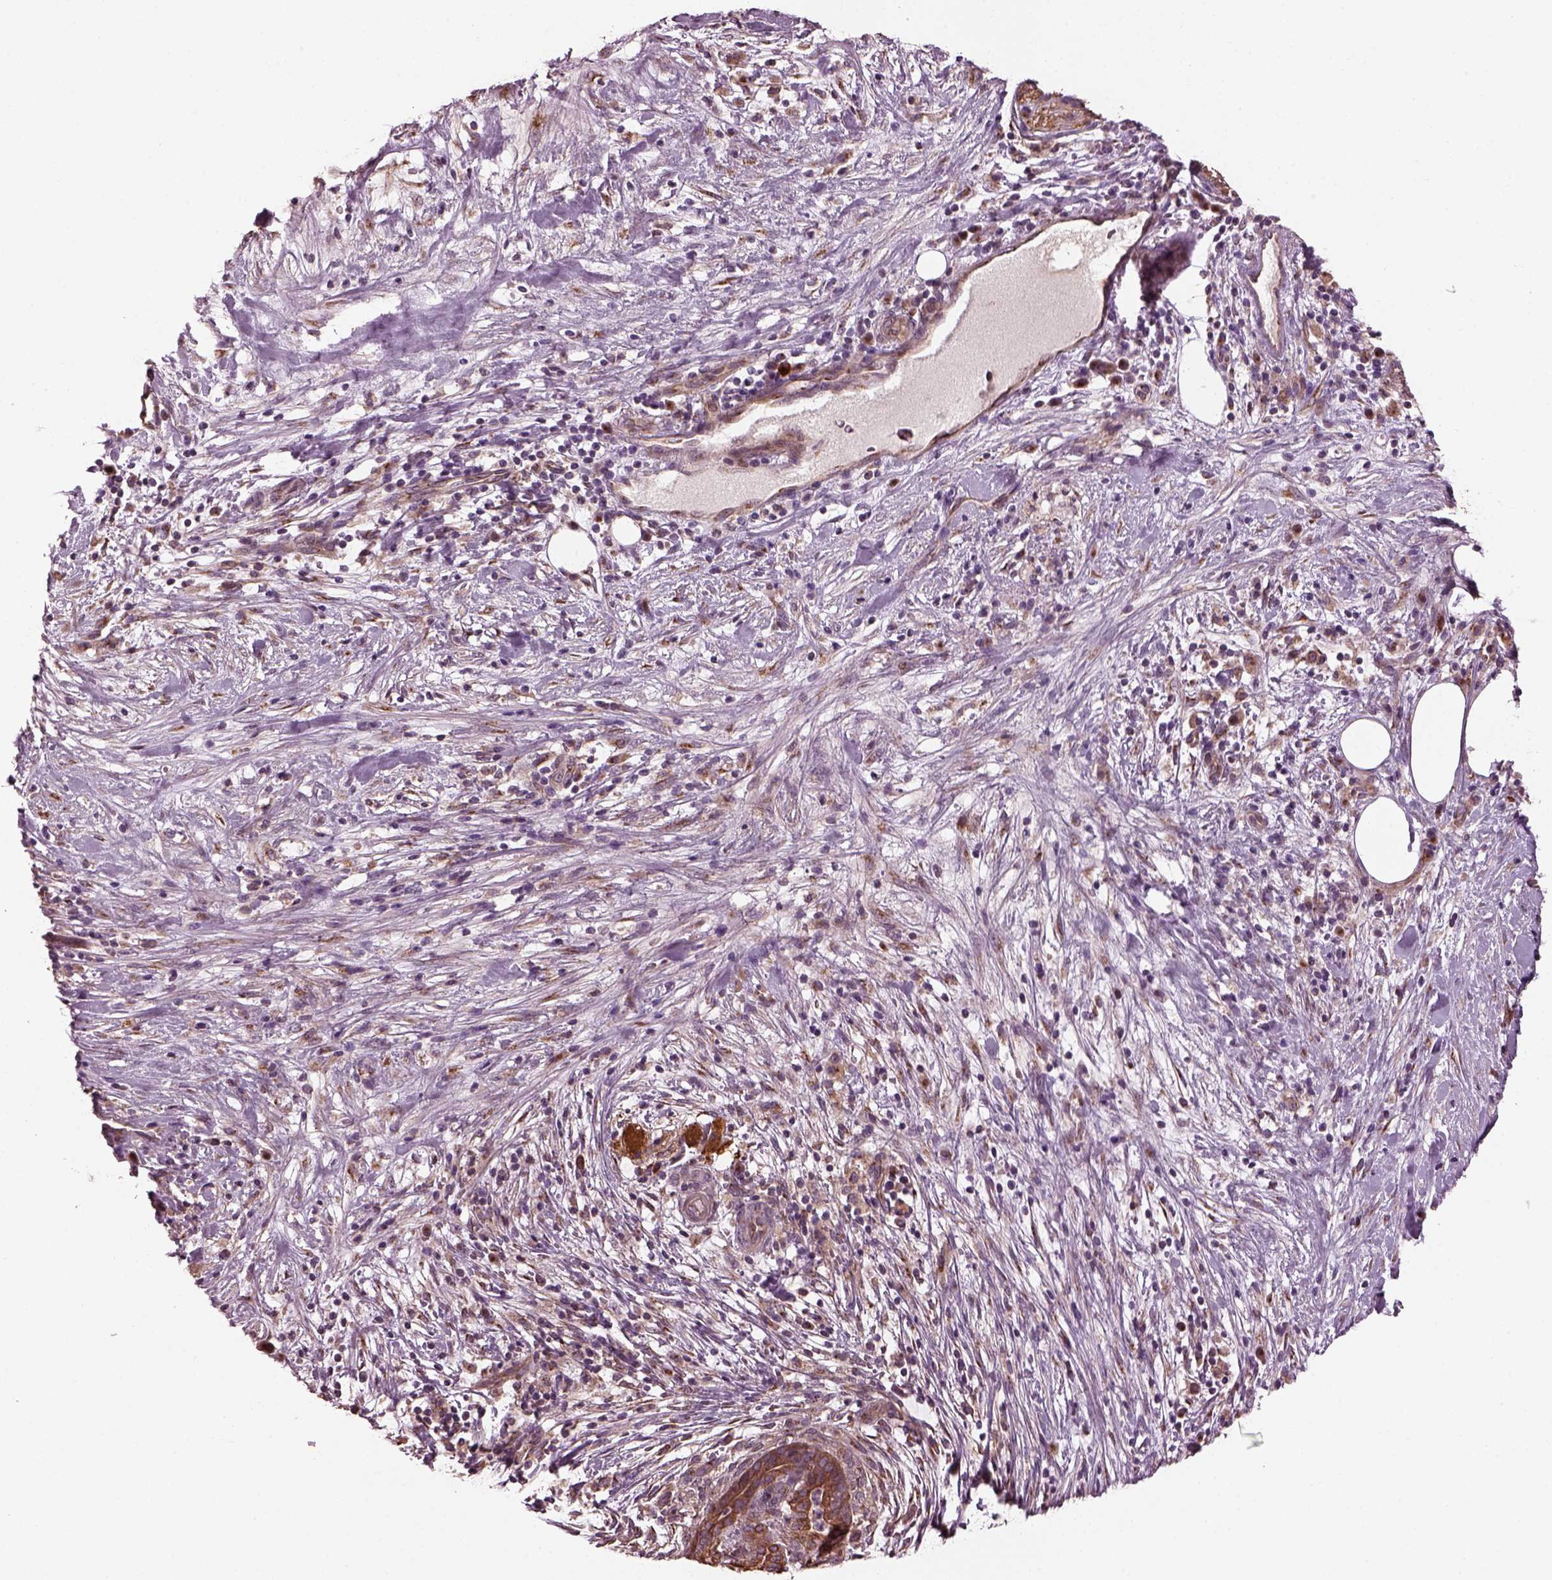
{"staining": {"intensity": "moderate", "quantity": ">75%", "location": "cytoplasmic/membranous"}, "tissue": "pancreatic cancer", "cell_type": "Tumor cells", "image_type": "cancer", "snomed": [{"axis": "morphology", "description": "Adenocarcinoma, NOS"}, {"axis": "topography", "description": "Pancreas"}], "caption": "Immunohistochemical staining of human pancreatic cancer reveals medium levels of moderate cytoplasmic/membranous positivity in about >75% of tumor cells.", "gene": "RUFY3", "patient": {"sex": "male", "age": 44}}